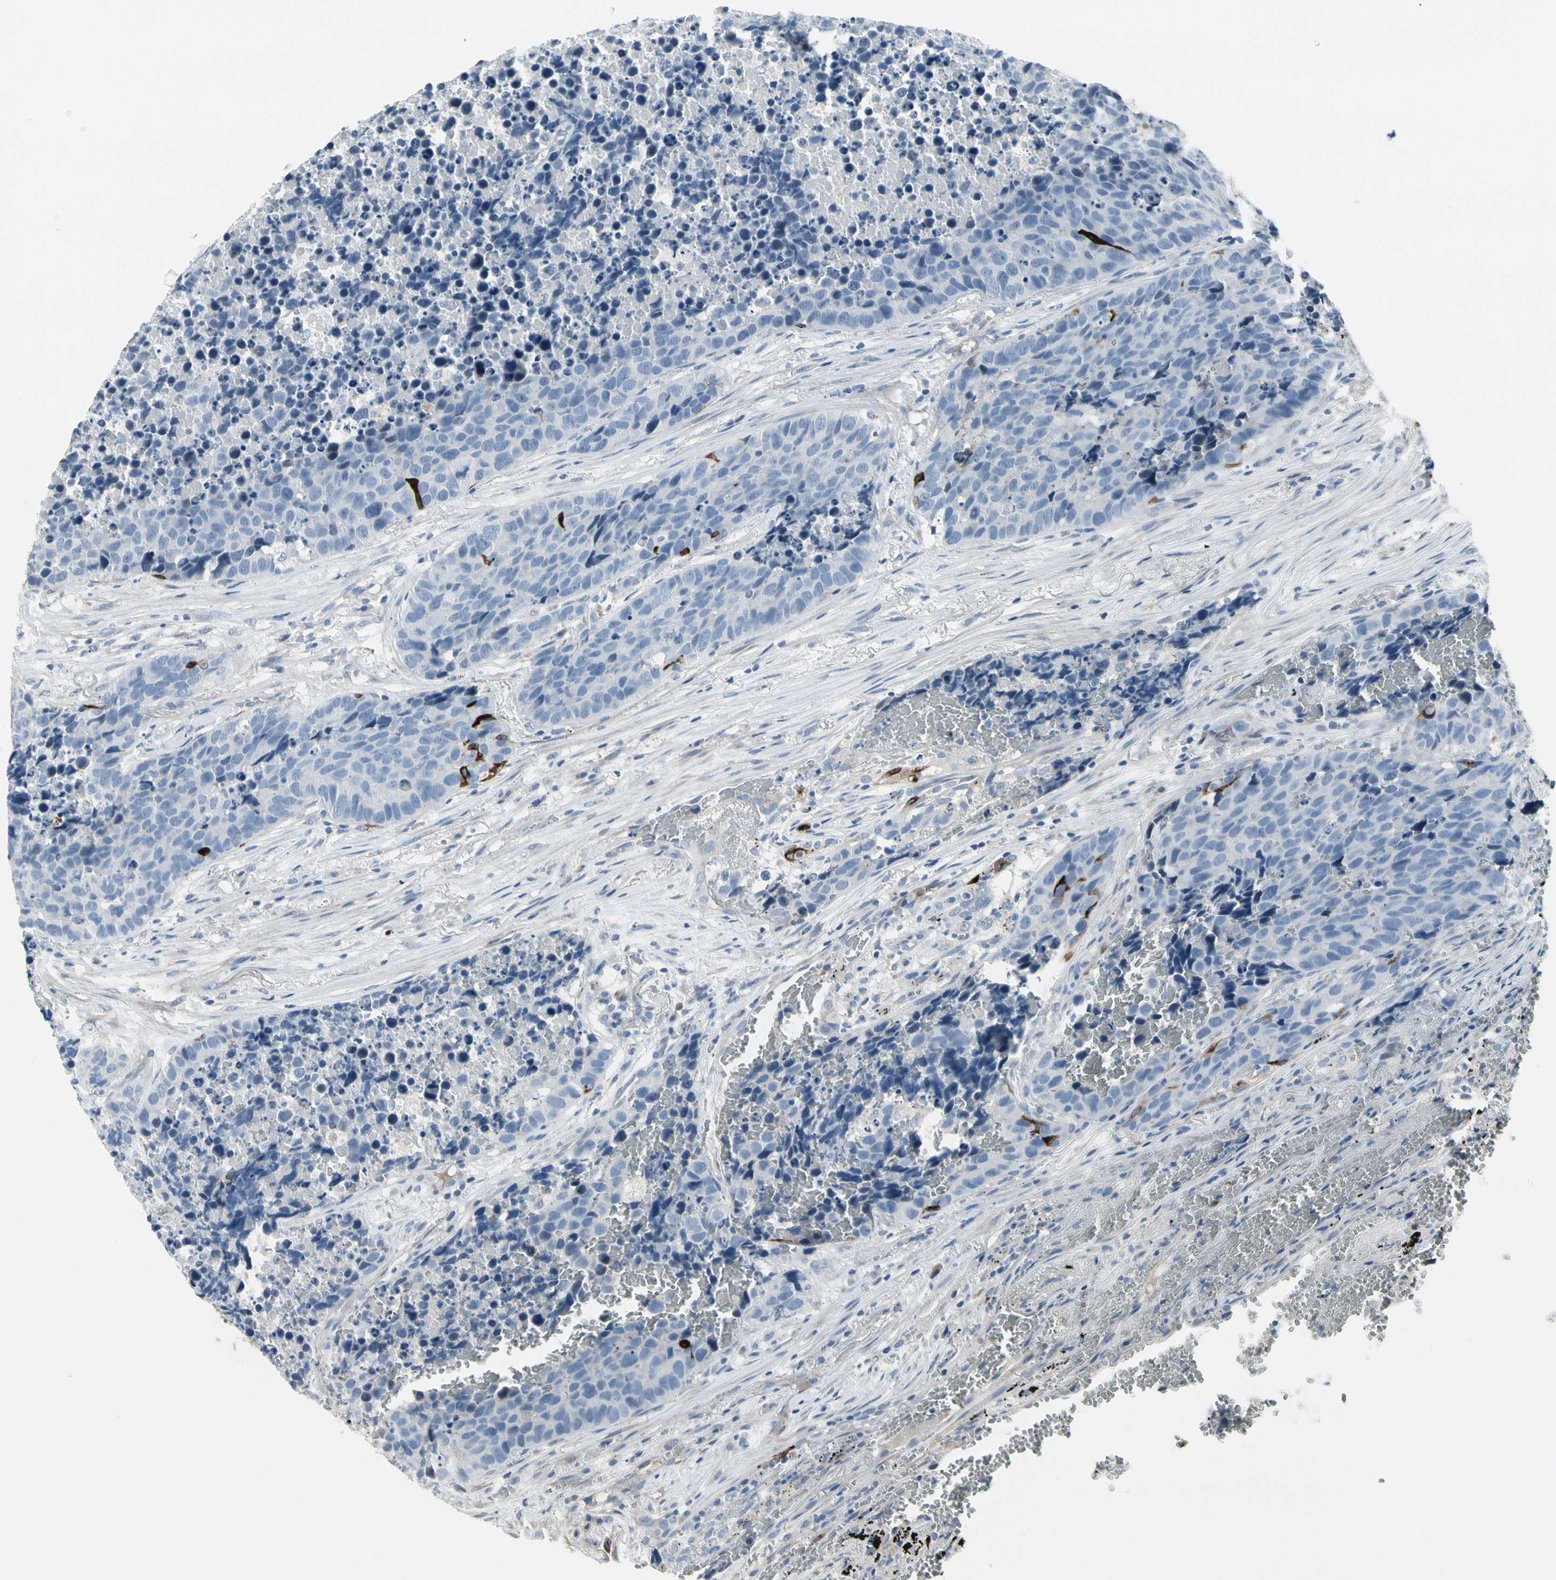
{"staining": {"intensity": "negative", "quantity": "none", "location": "none"}, "tissue": "carcinoid", "cell_type": "Tumor cells", "image_type": "cancer", "snomed": [{"axis": "morphology", "description": "Carcinoid, malignant, NOS"}, {"axis": "topography", "description": "Lung"}], "caption": "Immunohistochemical staining of human carcinoid displays no significant positivity in tumor cells.", "gene": "PIGR", "patient": {"sex": "male", "age": 60}}